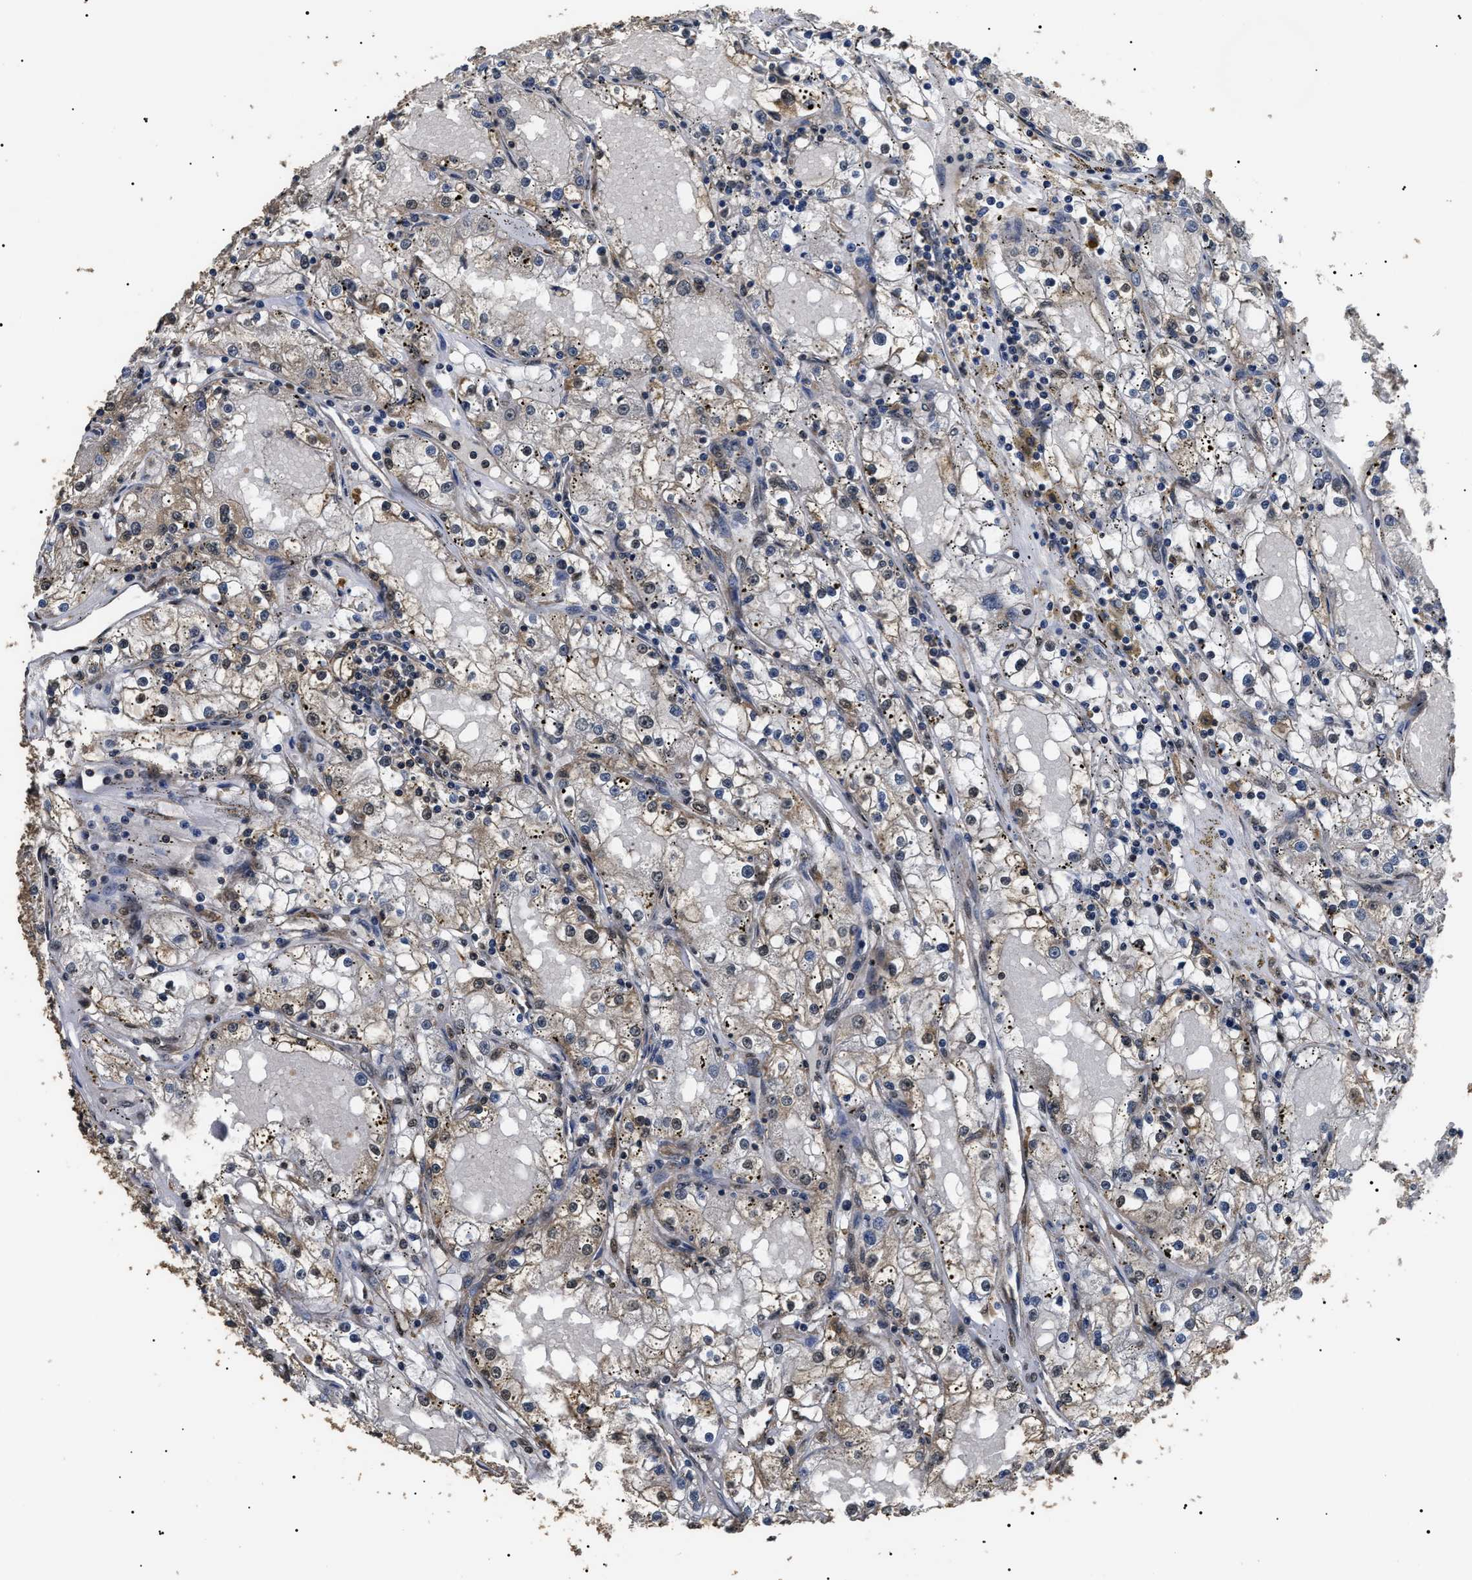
{"staining": {"intensity": "negative", "quantity": "none", "location": "none"}, "tissue": "renal cancer", "cell_type": "Tumor cells", "image_type": "cancer", "snomed": [{"axis": "morphology", "description": "Adenocarcinoma, NOS"}, {"axis": "topography", "description": "Kidney"}], "caption": "DAB (3,3'-diaminobenzidine) immunohistochemical staining of renal adenocarcinoma reveals no significant expression in tumor cells. (Stains: DAB immunohistochemistry (IHC) with hematoxylin counter stain, Microscopy: brightfield microscopy at high magnification).", "gene": "PSMD8", "patient": {"sex": "male", "age": 56}}